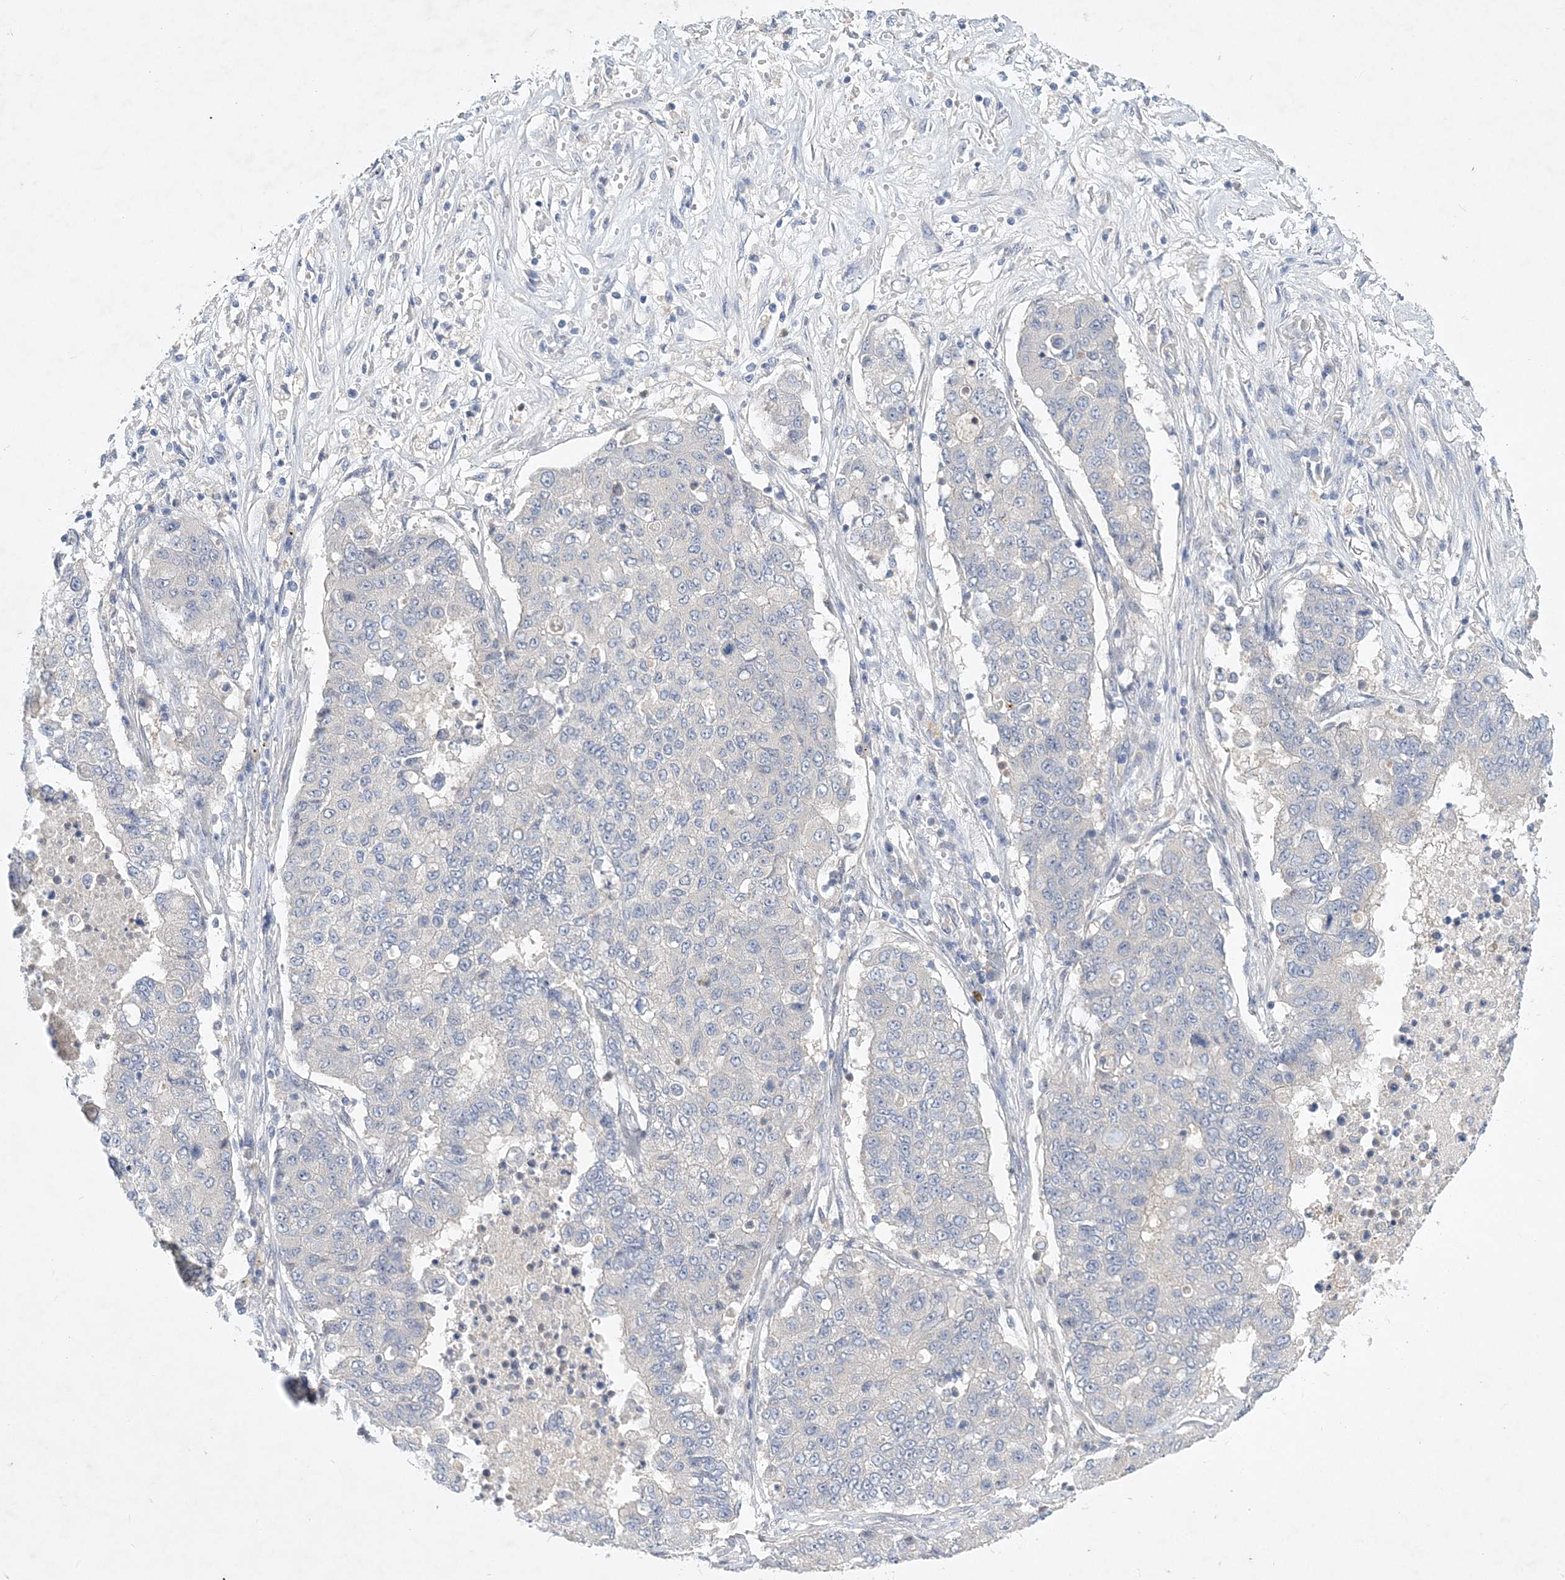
{"staining": {"intensity": "negative", "quantity": "none", "location": "none"}, "tissue": "lung cancer", "cell_type": "Tumor cells", "image_type": "cancer", "snomed": [{"axis": "morphology", "description": "Squamous cell carcinoma, NOS"}, {"axis": "topography", "description": "Lung"}], "caption": "Lung squamous cell carcinoma was stained to show a protein in brown. There is no significant positivity in tumor cells.", "gene": "ANKRD35", "patient": {"sex": "male", "age": 74}}